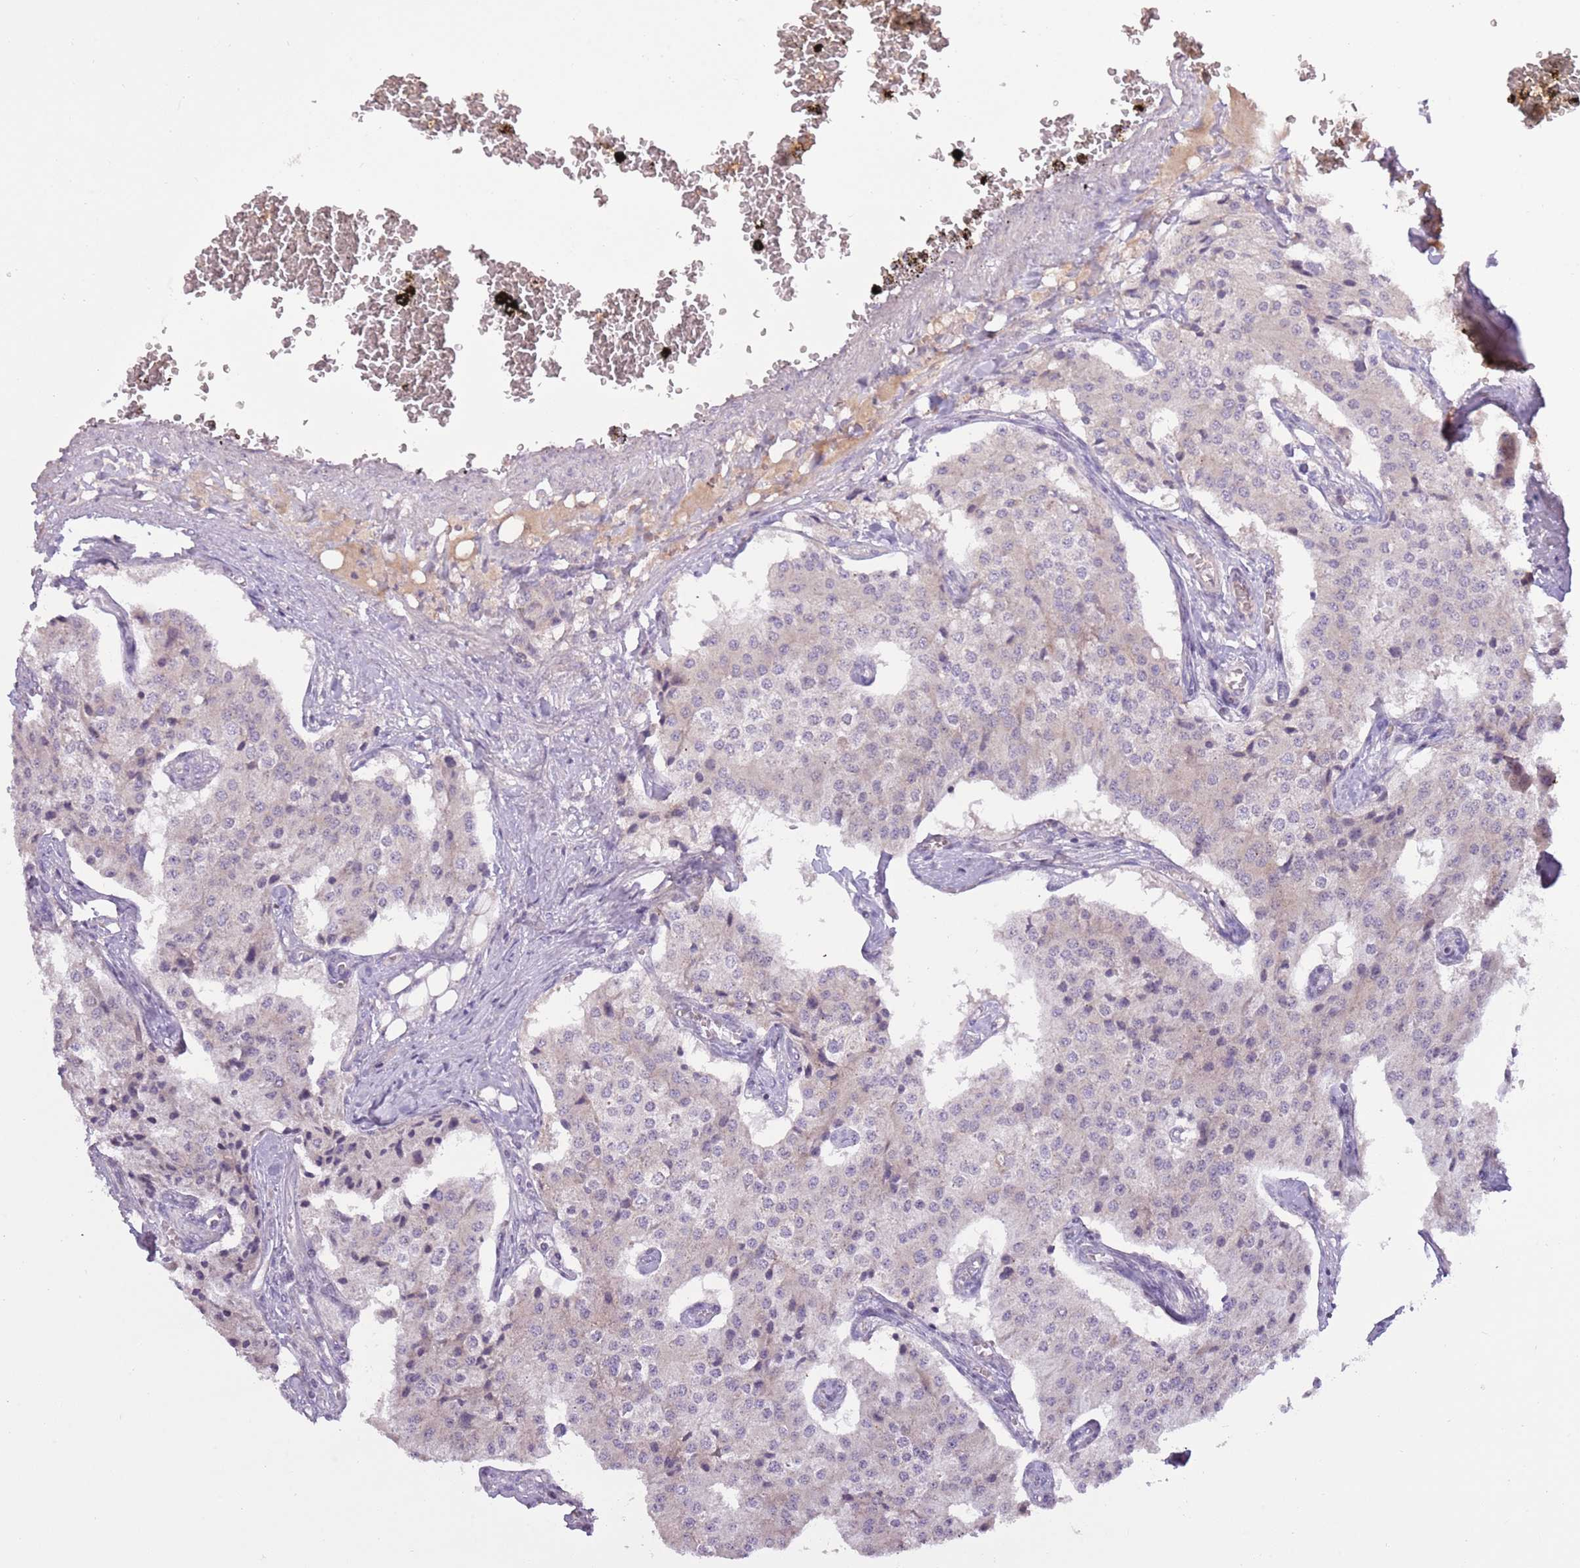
{"staining": {"intensity": "negative", "quantity": "none", "location": "none"}, "tissue": "carcinoid", "cell_type": "Tumor cells", "image_type": "cancer", "snomed": [{"axis": "morphology", "description": "Carcinoid, malignant, NOS"}, {"axis": "topography", "description": "Colon"}], "caption": "Tumor cells show no significant expression in malignant carcinoid.", "gene": "SHROOM3", "patient": {"sex": "female", "age": 52}}